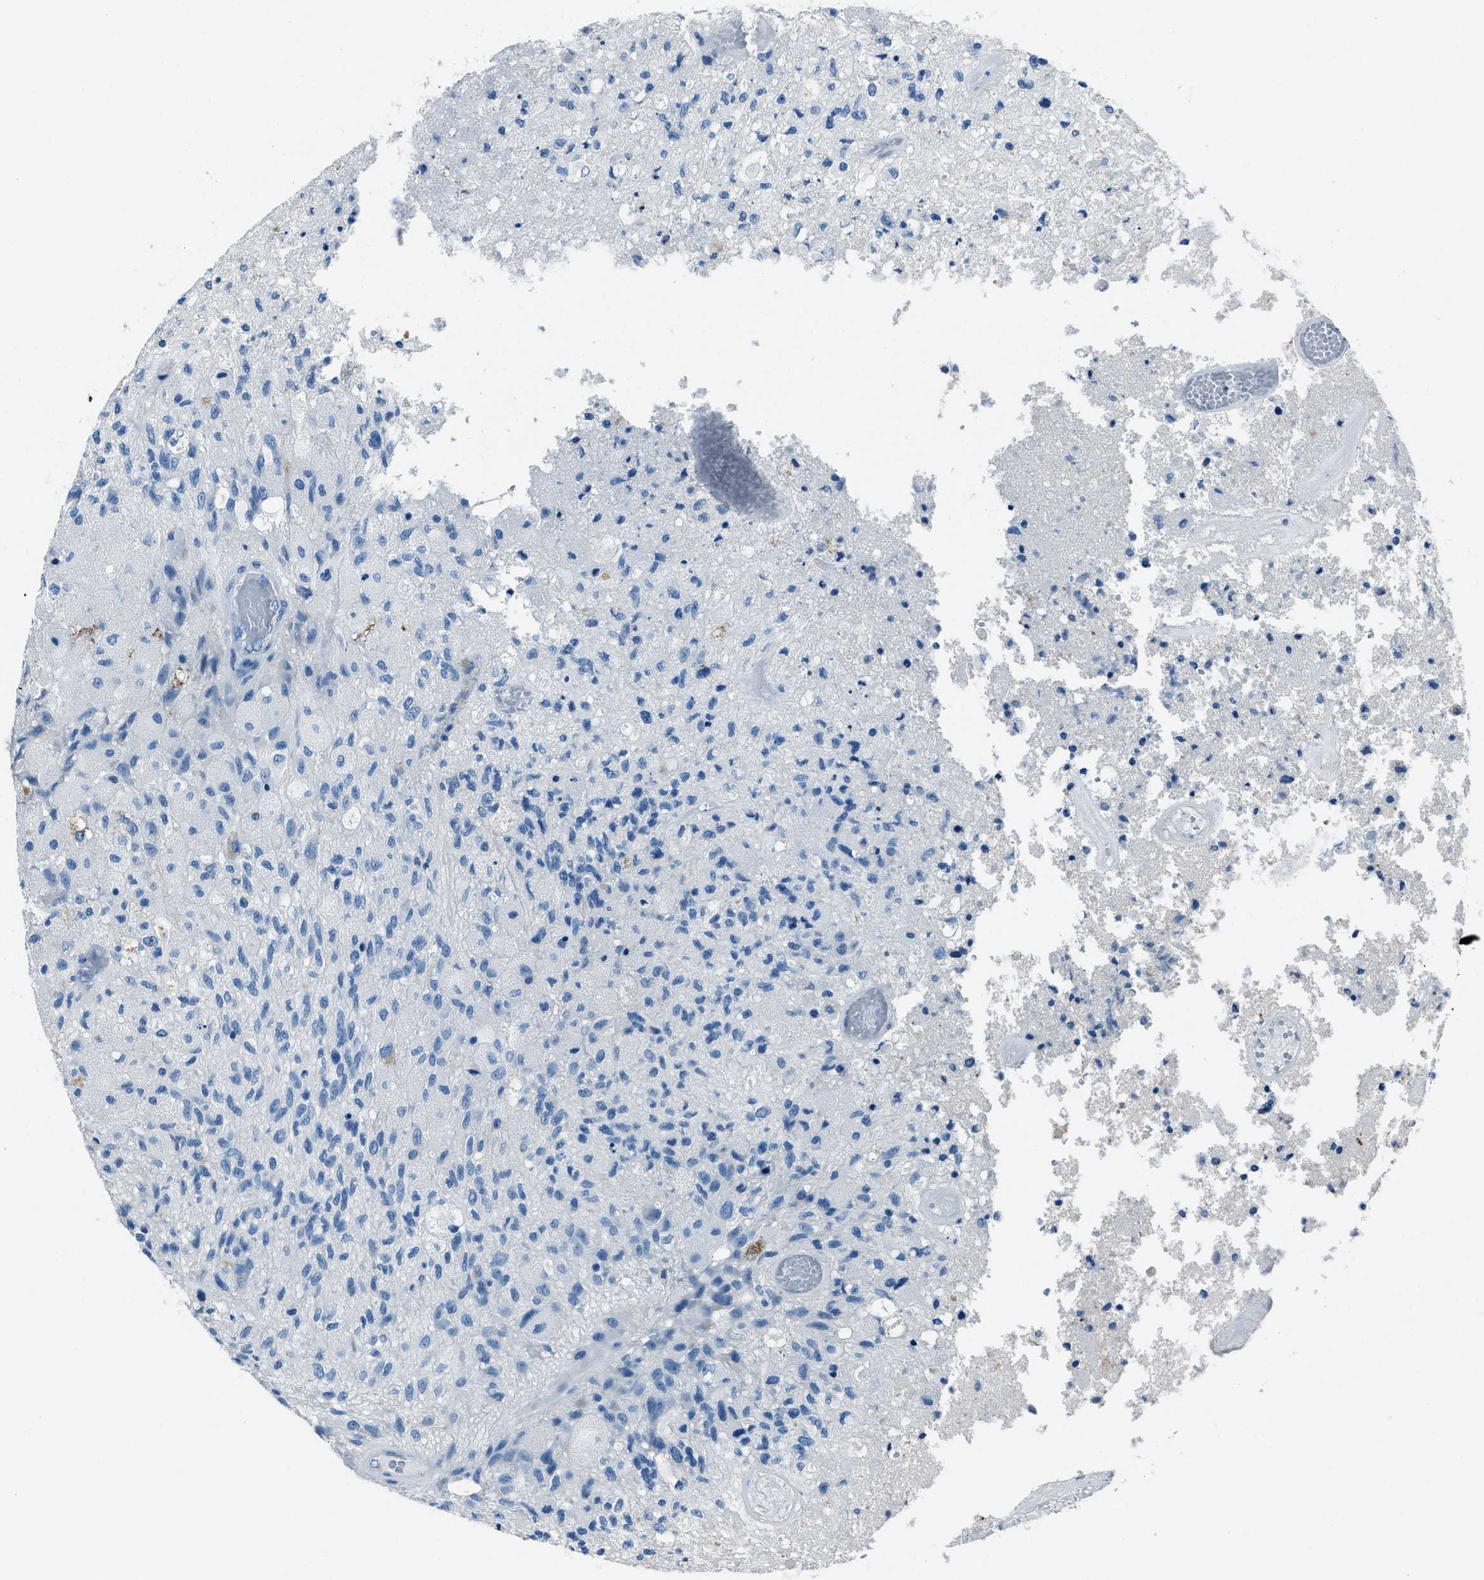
{"staining": {"intensity": "negative", "quantity": "none", "location": "none"}, "tissue": "glioma", "cell_type": "Tumor cells", "image_type": "cancer", "snomed": [{"axis": "morphology", "description": "Normal tissue, NOS"}, {"axis": "morphology", "description": "Glioma, malignant, High grade"}, {"axis": "topography", "description": "Cerebral cortex"}], "caption": "There is no significant staining in tumor cells of glioma. The staining is performed using DAB brown chromogen with nuclei counter-stained in using hematoxylin.", "gene": "AMACR", "patient": {"sex": "male", "age": 77}}